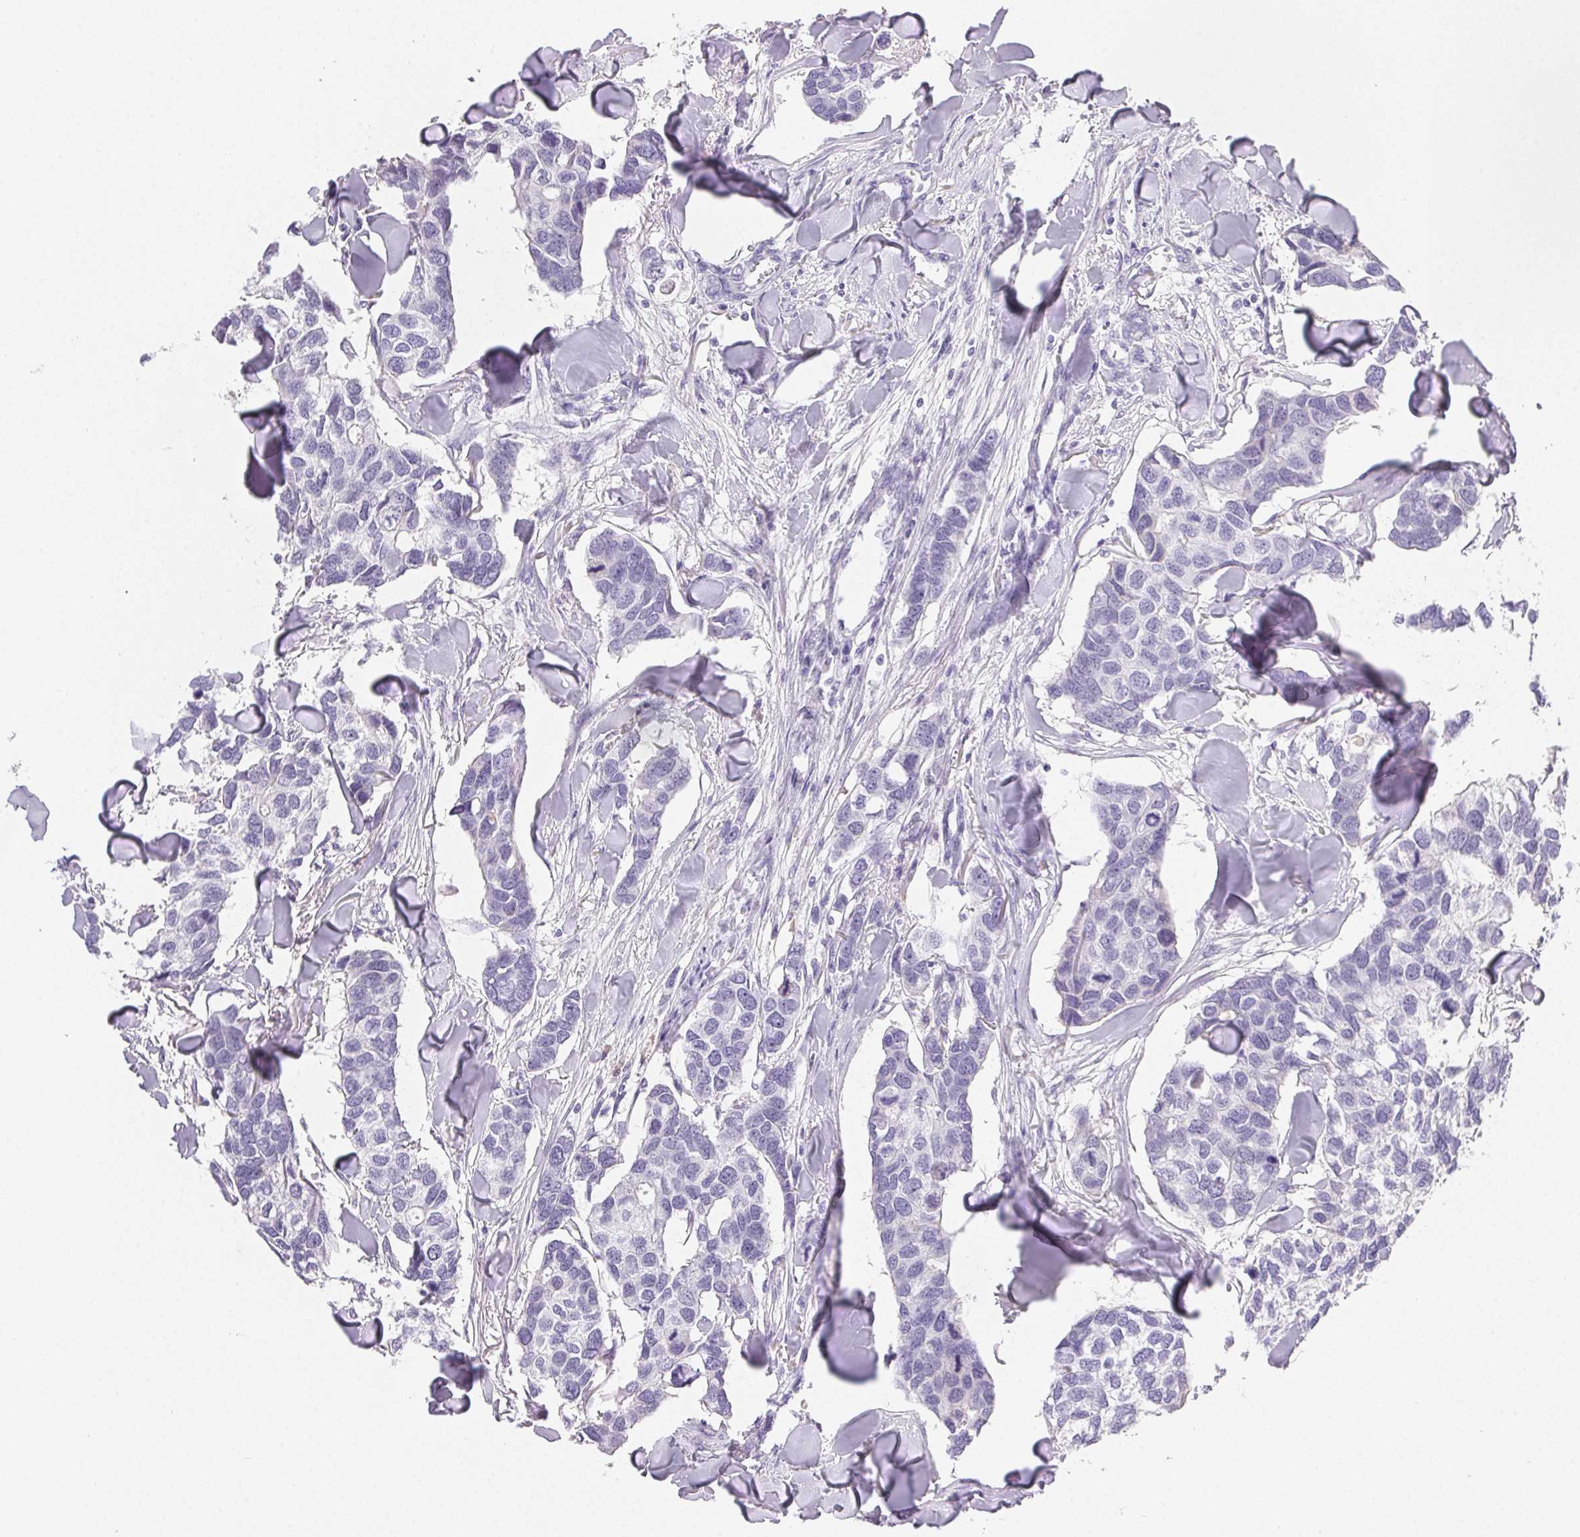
{"staining": {"intensity": "negative", "quantity": "none", "location": "none"}, "tissue": "breast cancer", "cell_type": "Tumor cells", "image_type": "cancer", "snomed": [{"axis": "morphology", "description": "Duct carcinoma"}, {"axis": "topography", "description": "Breast"}], "caption": "Intraductal carcinoma (breast) was stained to show a protein in brown. There is no significant staining in tumor cells.", "gene": "PADI4", "patient": {"sex": "female", "age": 83}}